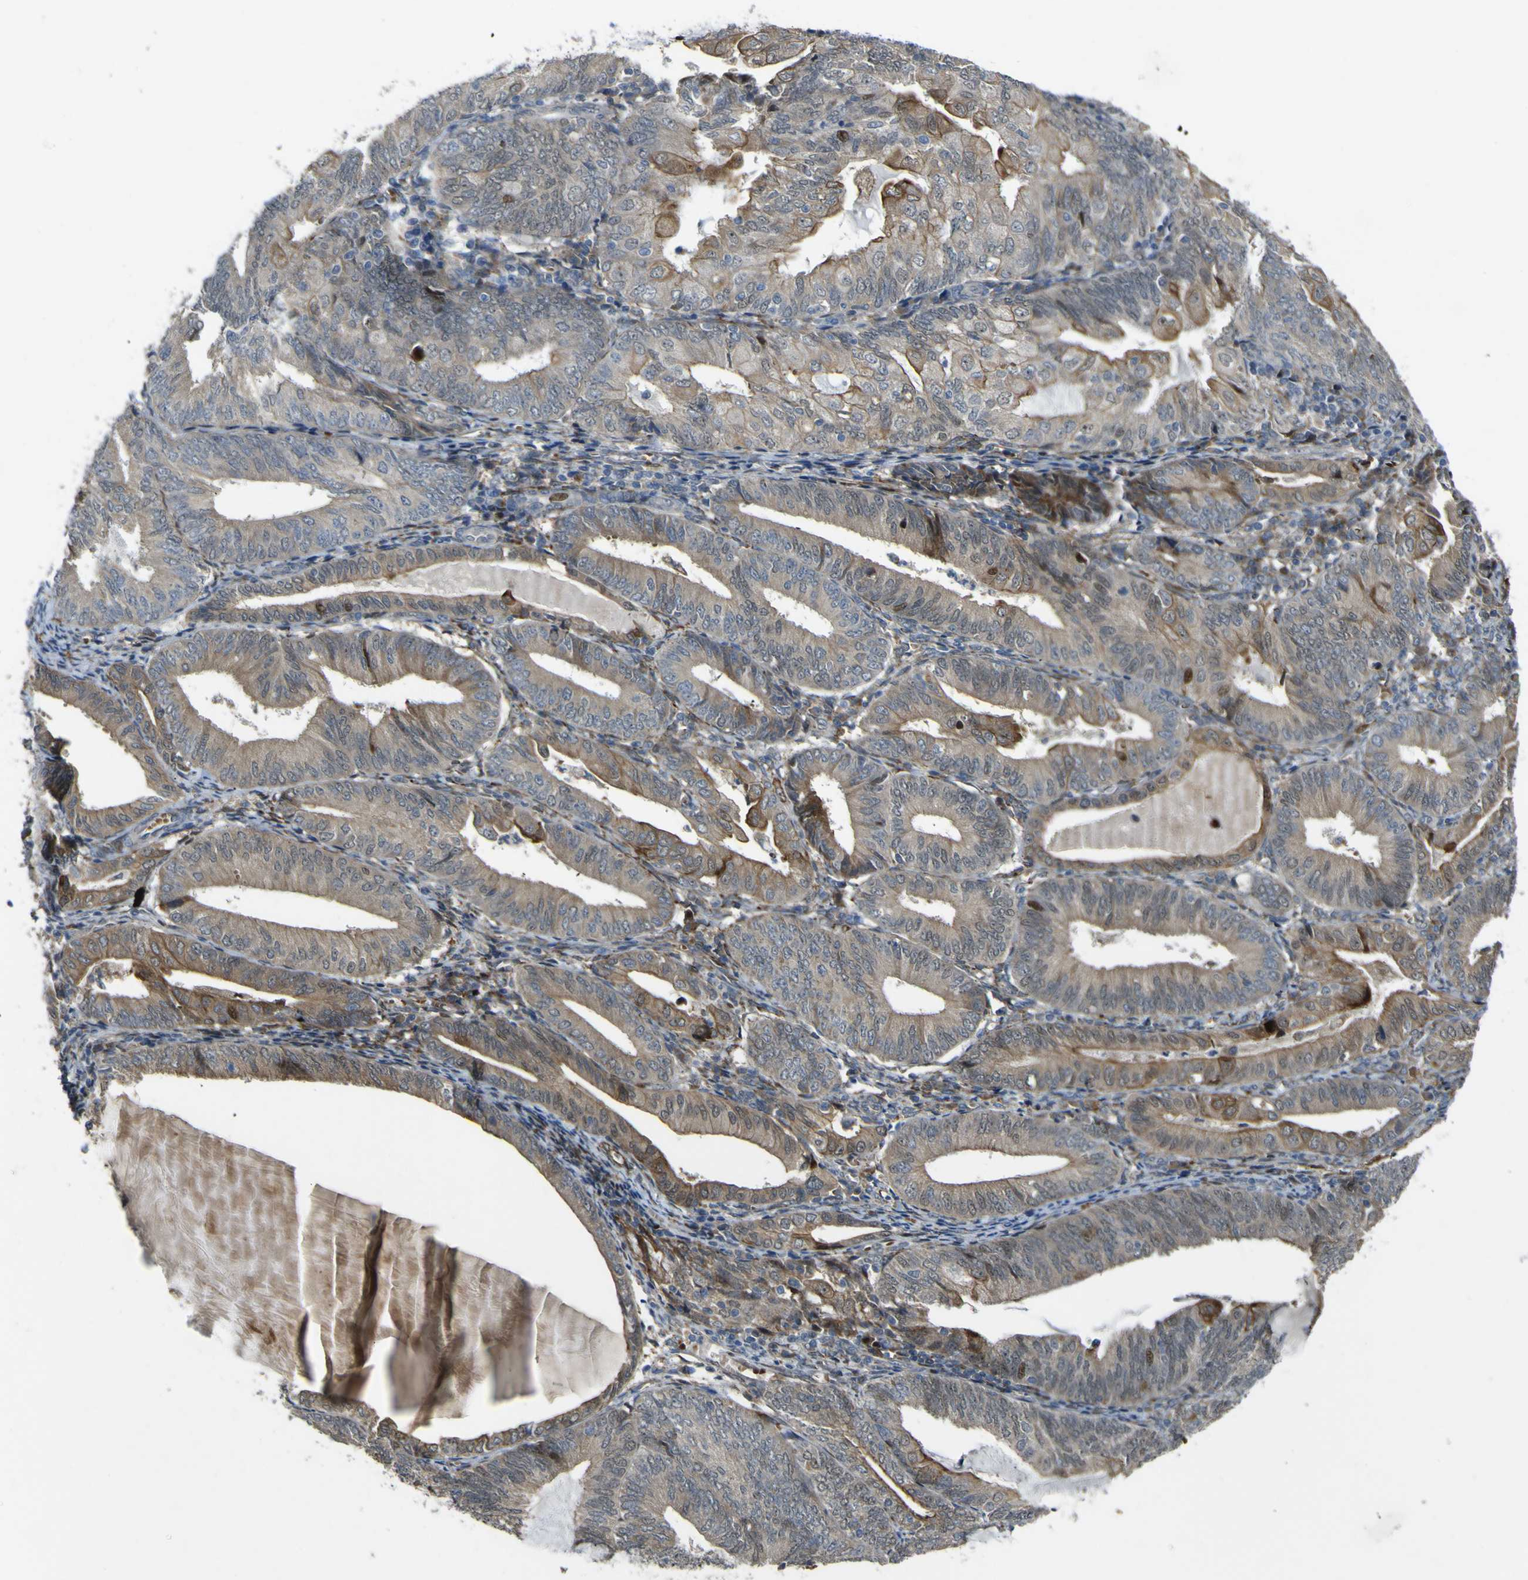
{"staining": {"intensity": "moderate", "quantity": "25%-75%", "location": "cytoplasmic/membranous"}, "tissue": "endometrial cancer", "cell_type": "Tumor cells", "image_type": "cancer", "snomed": [{"axis": "morphology", "description": "Adenocarcinoma, NOS"}, {"axis": "topography", "description": "Endometrium"}], "caption": "Immunohistochemical staining of endometrial adenocarcinoma displays medium levels of moderate cytoplasmic/membranous expression in about 25%-75% of tumor cells.", "gene": "LBHD1", "patient": {"sex": "female", "age": 81}}